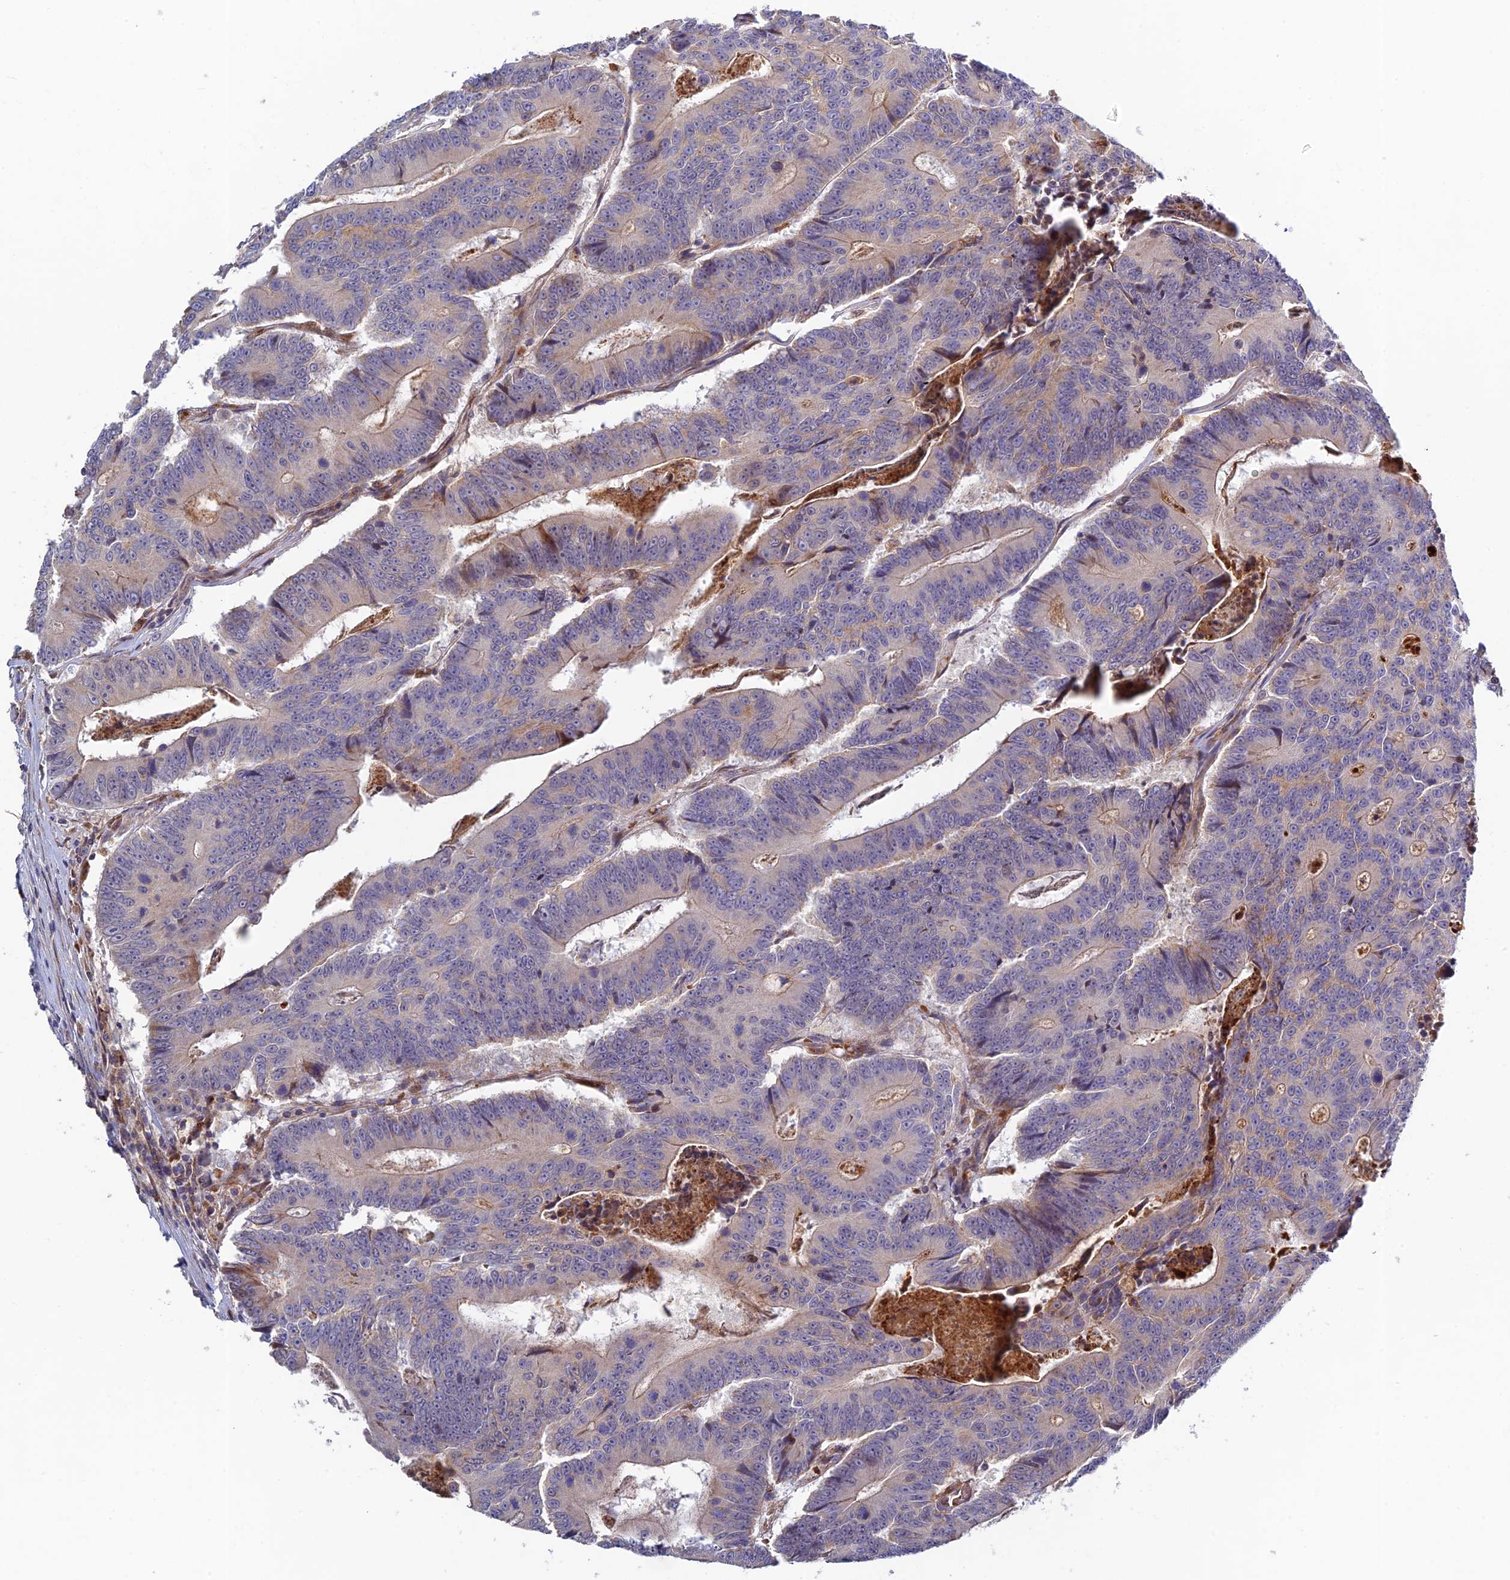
{"staining": {"intensity": "negative", "quantity": "none", "location": "none"}, "tissue": "colorectal cancer", "cell_type": "Tumor cells", "image_type": "cancer", "snomed": [{"axis": "morphology", "description": "Adenocarcinoma, NOS"}, {"axis": "topography", "description": "Colon"}], "caption": "Tumor cells show no significant protein positivity in adenocarcinoma (colorectal). Nuclei are stained in blue.", "gene": "FUOM", "patient": {"sex": "male", "age": 83}}